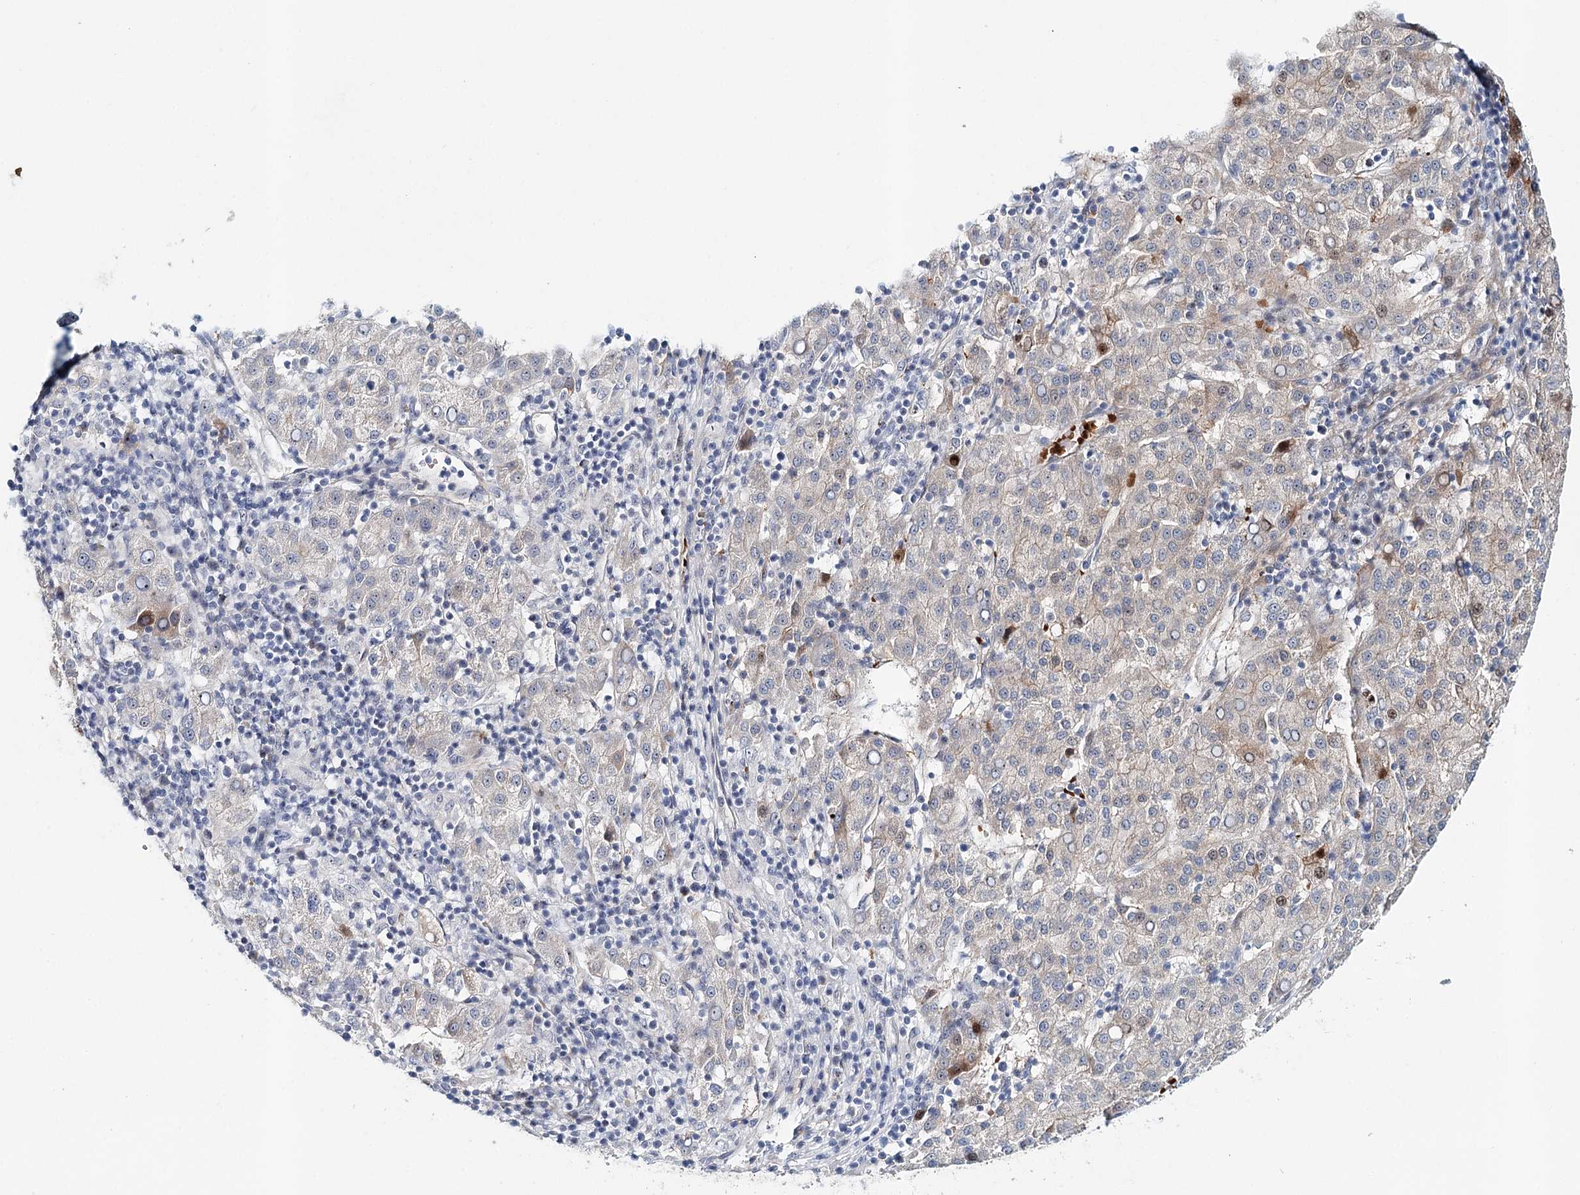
{"staining": {"intensity": "moderate", "quantity": "25%-75%", "location": "cytoplasmic/membranous"}, "tissue": "liver cancer", "cell_type": "Tumor cells", "image_type": "cancer", "snomed": [{"axis": "morphology", "description": "Carcinoma, Hepatocellular, NOS"}, {"axis": "topography", "description": "Liver"}], "caption": "High-magnification brightfield microscopy of liver cancer stained with DAB (brown) and counterstained with hematoxylin (blue). tumor cells exhibit moderate cytoplasmic/membranous positivity is present in about25%-75% of cells.", "gene": "RBM43", "patient": {"sex": "female", "age": 58}}